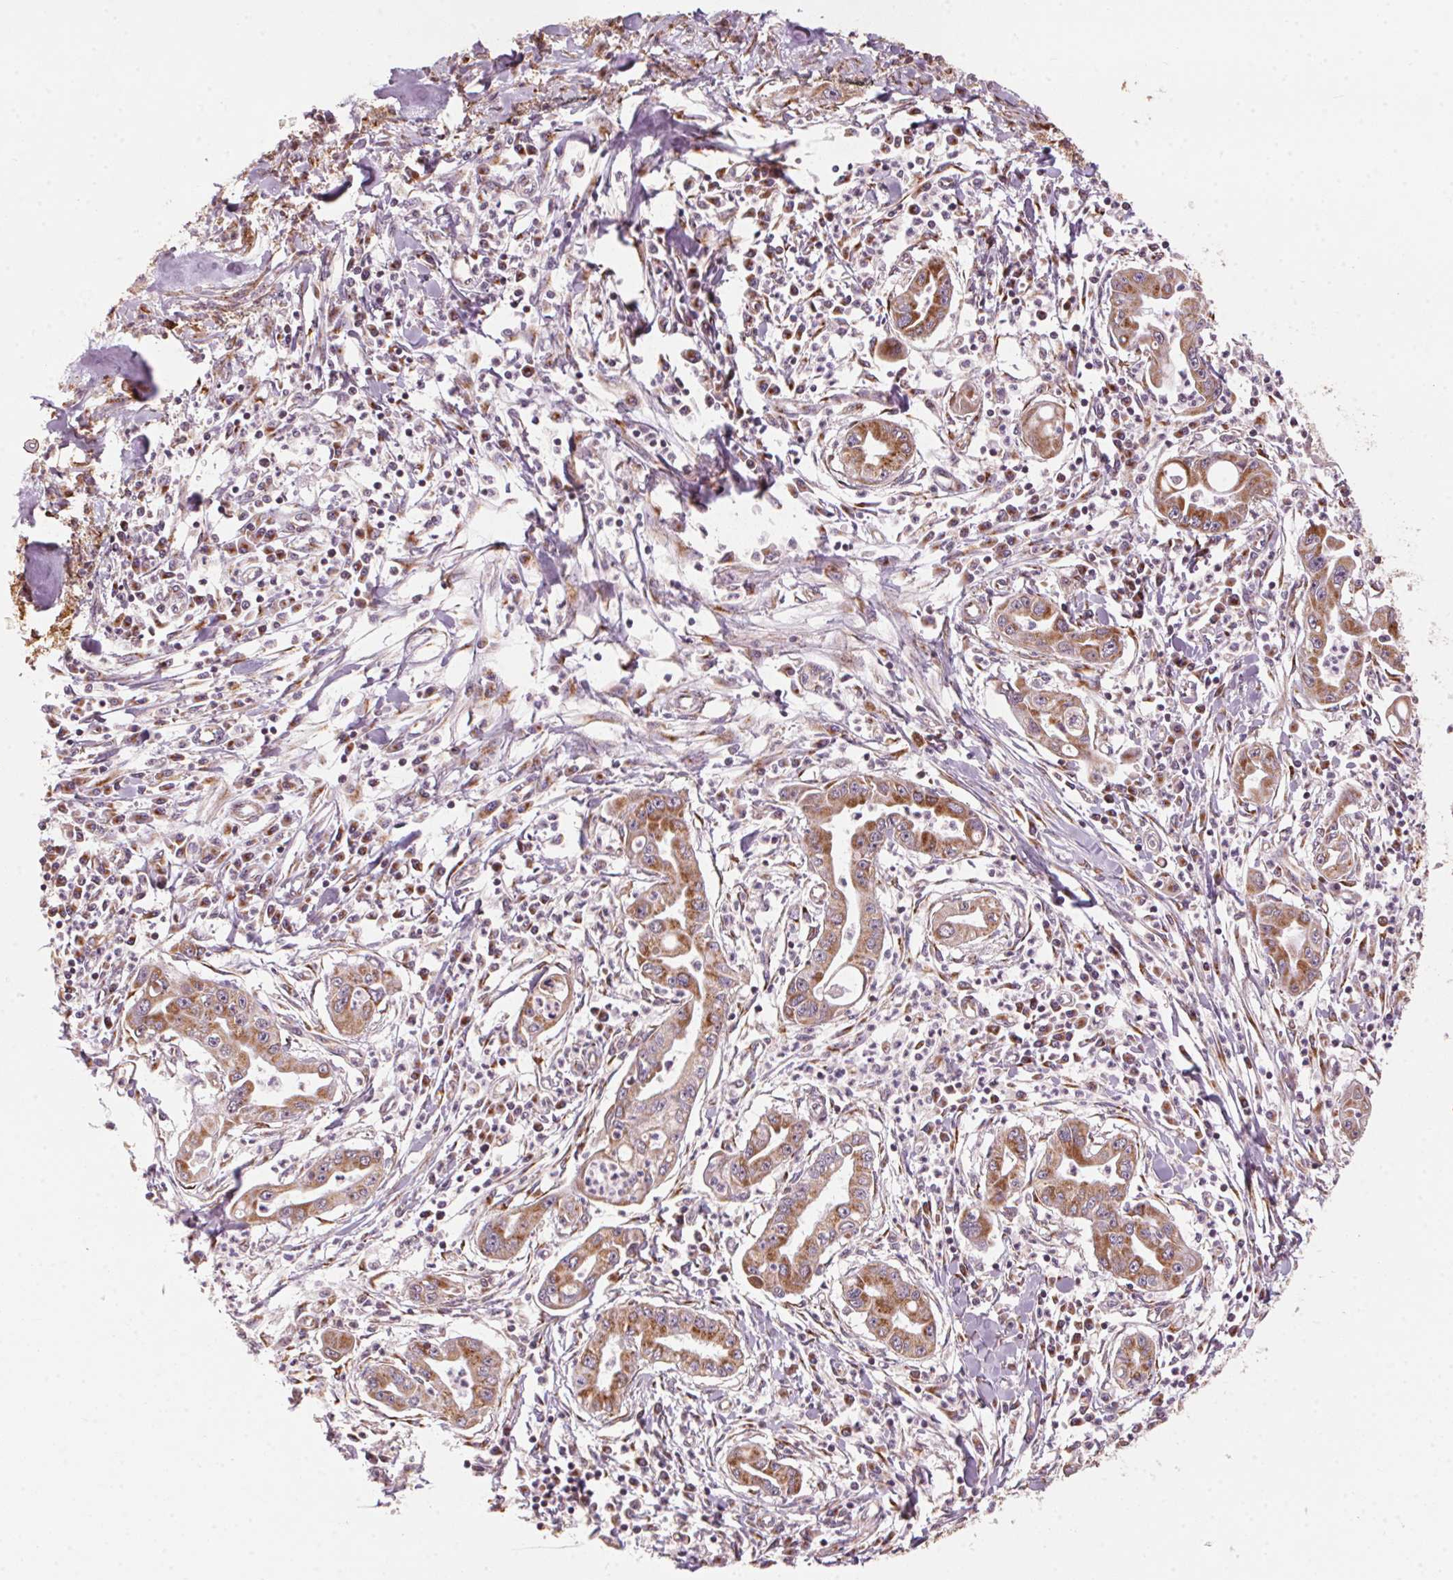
{"staining": {"intensity": "moderate", "quantity": ">75%", "location": "cytoplasmic/membranous"}, "tissue": "pancreatic cancer", "cell_type": "Tumor cells", "image_type": "cancer", "snomed": [{"axis": "morphology", "description": "Adenocarcinoma, NOS"}, {"axis": "topography", "description": "Pancreas"}], "caption": "This is a micrograph of immunohistochemistry staining of pancreatic cancer (adenocarcinoma), which shows moderate positivity in the cytoplasmic/membranous of tumor cells.", "gene": "TOMM70", "patient": {"sex": "male", "age": 72}}